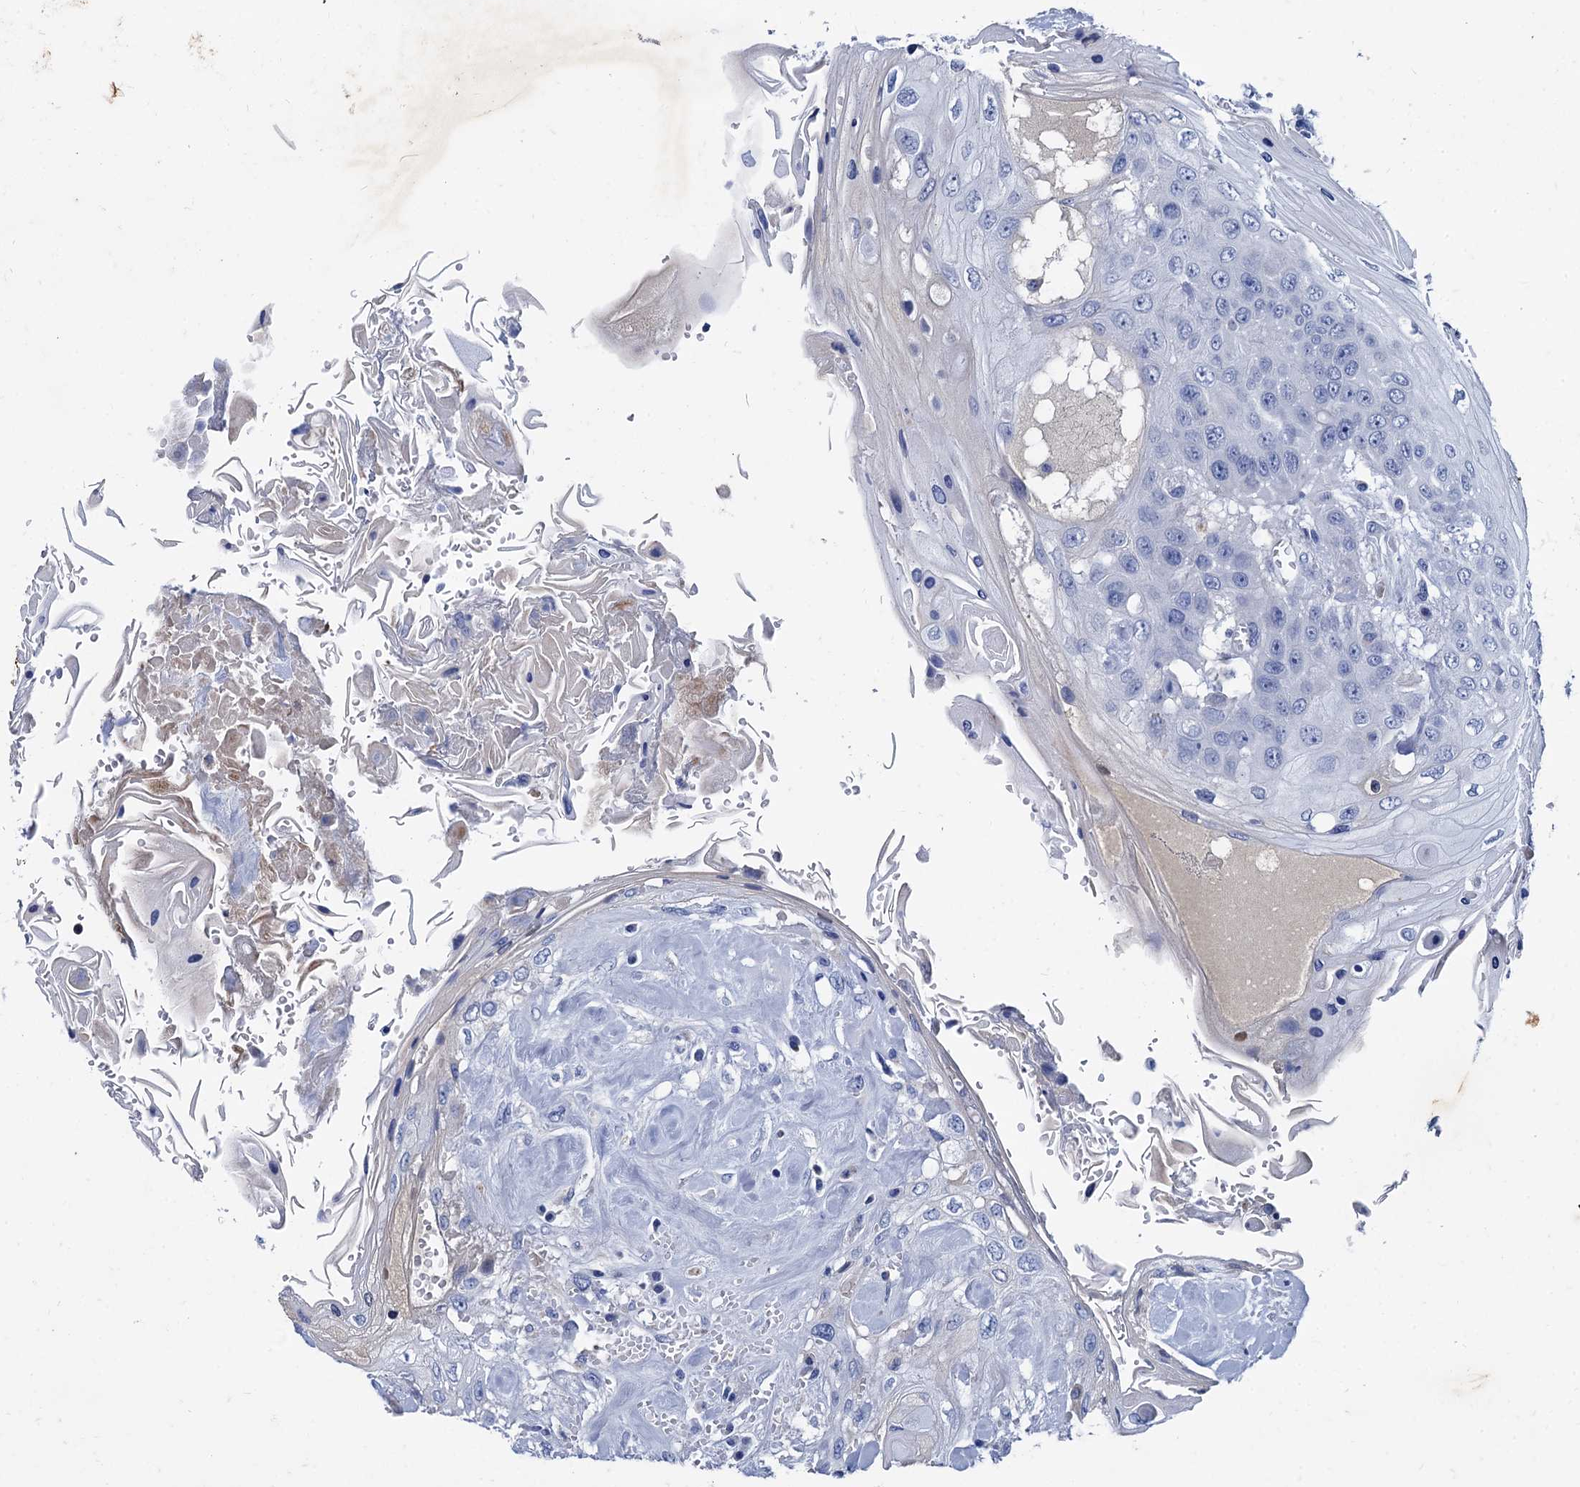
{"staining": {"intensity": "negative", "quantity": "none", "location": "none"}, "tissue": "head and neck cancer", "cell_type": "Tumor cells", "image_type": "cancer", "snomed": [{"axis": "morphology", "description": "Squamous cell carcinoma, NOS"}, {"axis": "topography", "description": "Head-Neck"}], "caption": "Head and neck squamous cell carcinoma was stained to show a protein in brown. There is no significant expression in tumor cells.", "gene": "TMEM72", "patient": {"sex": "female", "age": 43}}